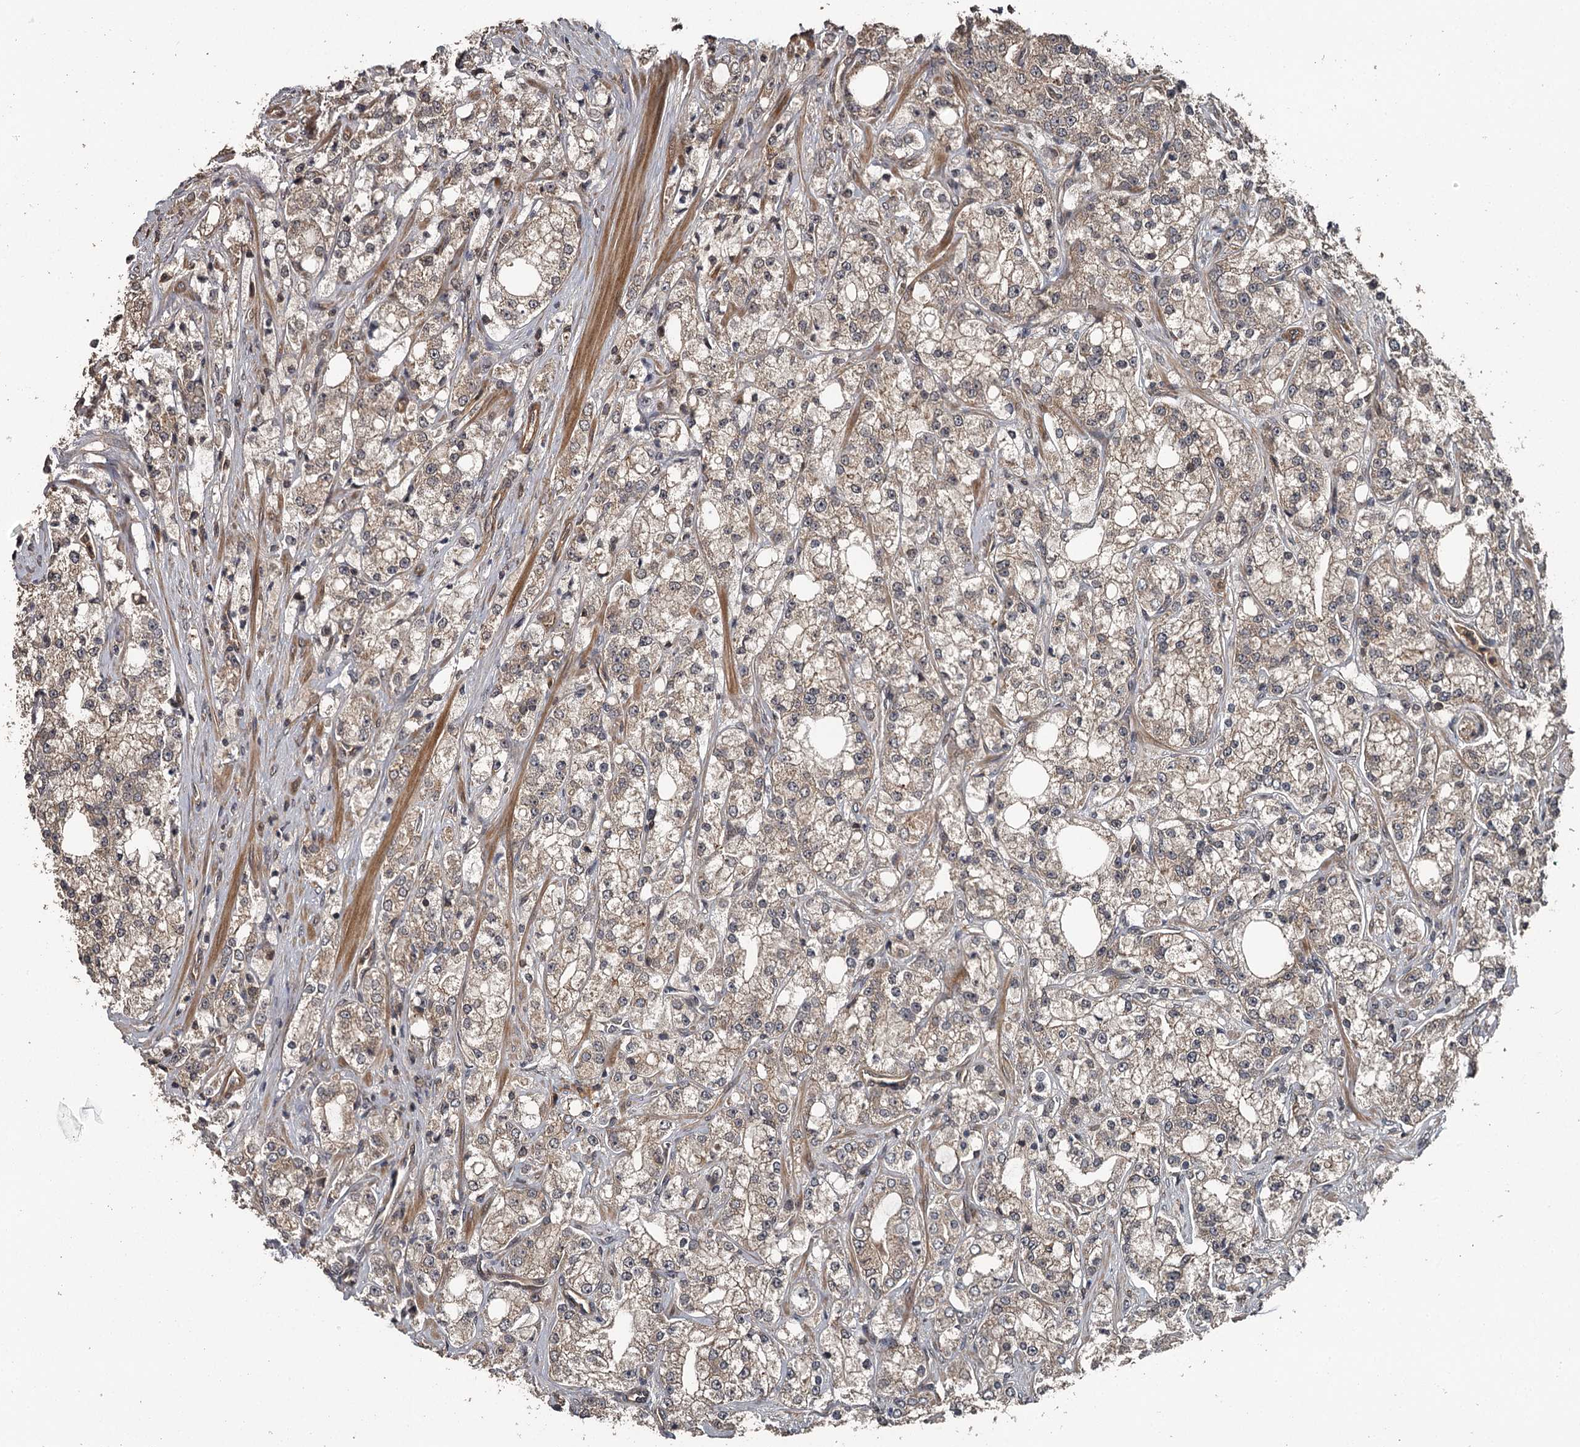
{"staining": {"intensity": "moderate", "quantity": "25%-75%", "location": "cytoplasmic/membranous"}, "tissue": "prostate cancer", "cell_type": "Tumor cells", "image_type": "cancer", "snomed": [{"axis": "morphology", "description": "Adenocarcinoma, High grade"}, {"axis": "topography", "description": "Prostate"}], "caption": "Moderate cytoplasmic/membranous positivity for a protein is present in approximately 25%-75% of tumor cells of prostate cancer using immunohistochemistry.", "gene": "RAB21", "patient": {"sex": "male", "age": 64}}